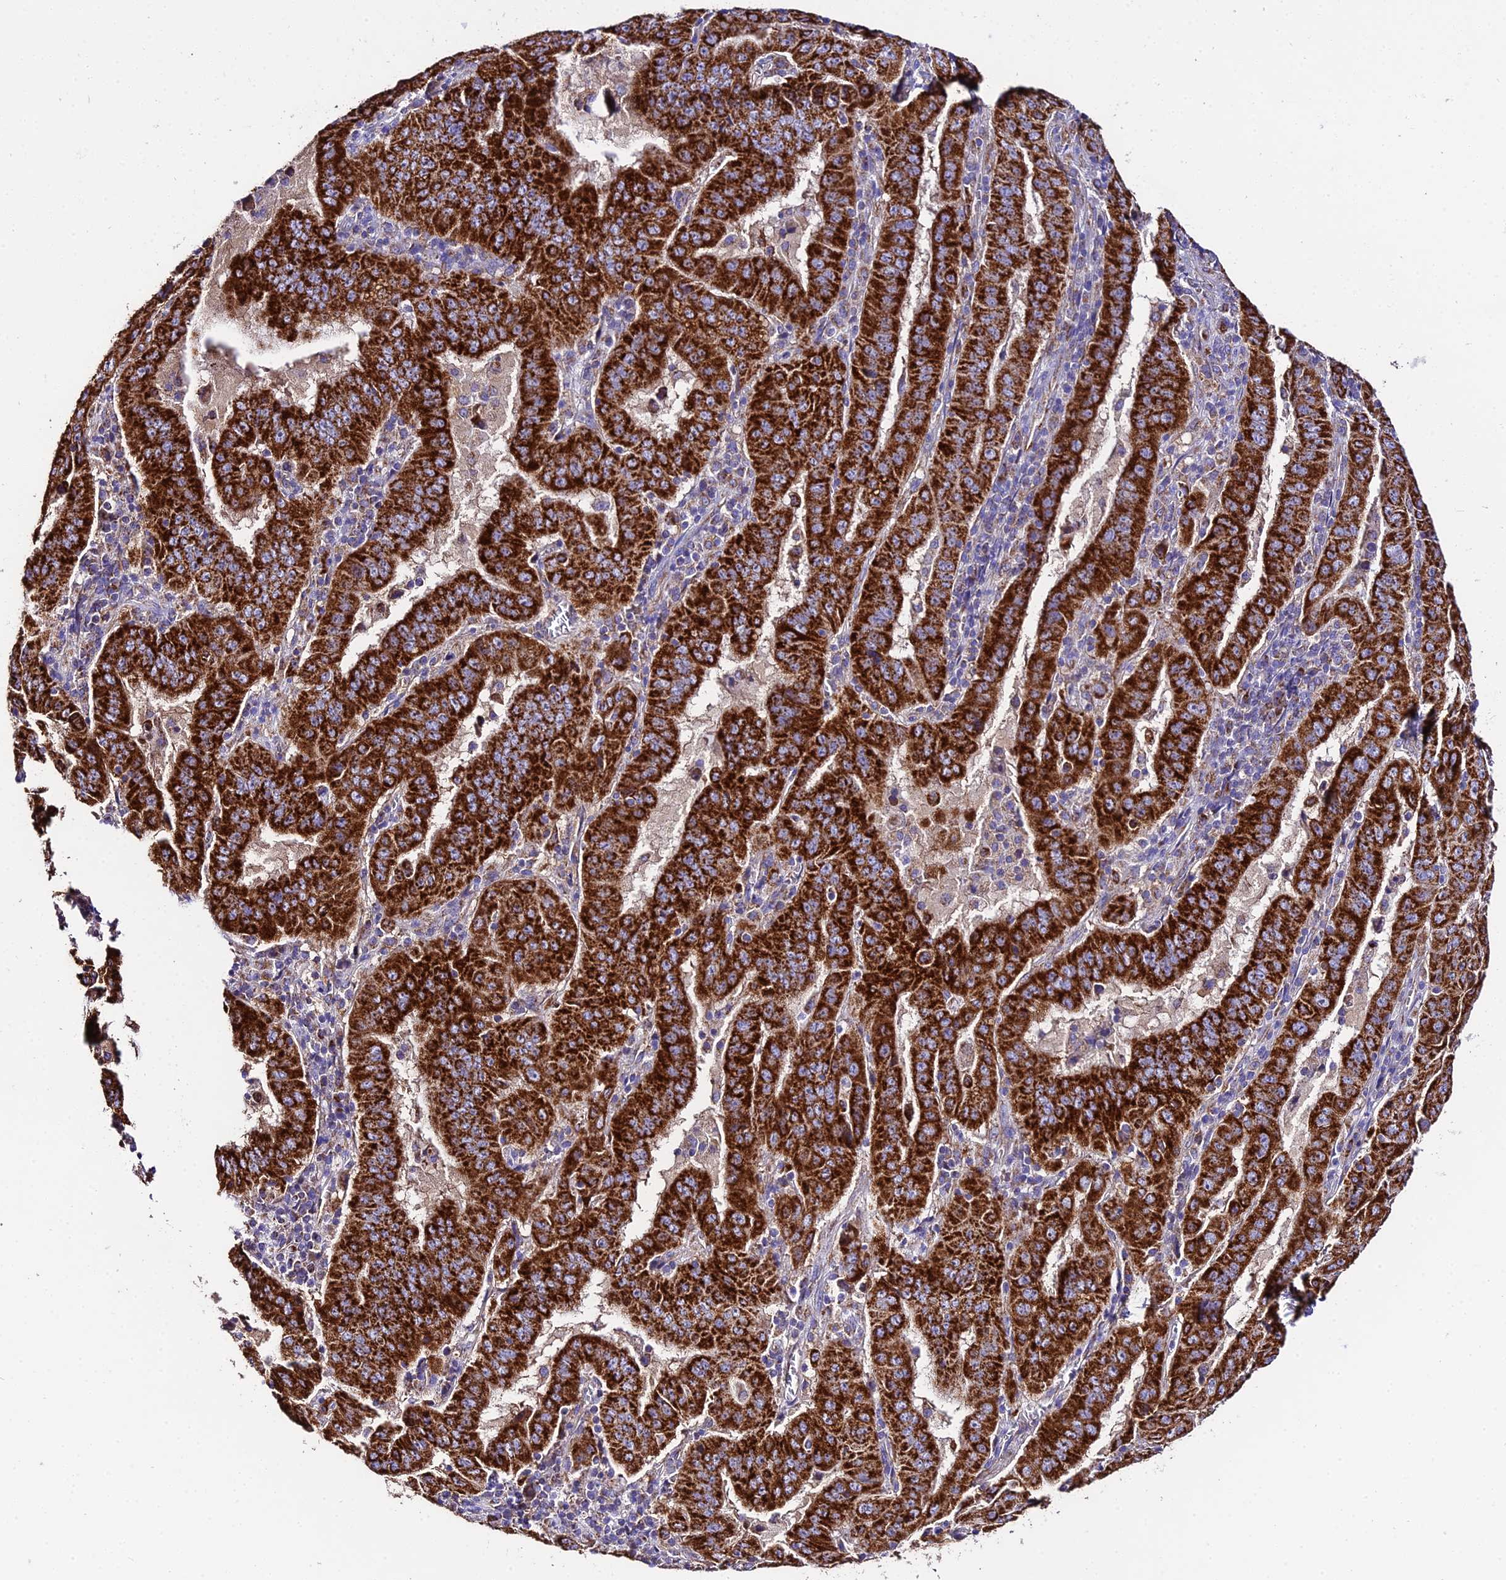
{"staining": {"intensity": "strong", "quantity": ">75%", "location": "cytoplasmic/membranous"}, "tissue": "pancreatic cancer", "cell_type": "Tumor cells", "image_type": "cancer", "snomed": [{"axis": "morphology", "description": "Adenocarcinoma, NOS"}, {"axis": "topography", "description": "Pancreas"}], "caption": "The micrograph shows immunohistochemical staining of pancreatic cancer. There is strong cytoplasmic/membranous expression is identified in approximately >75% of tumor cells. The protein of interest is shown in brown color, while the nuclei are stained blue.", "gene": "OCIAD1", "patient": {"sex": "male", "age": 63}}